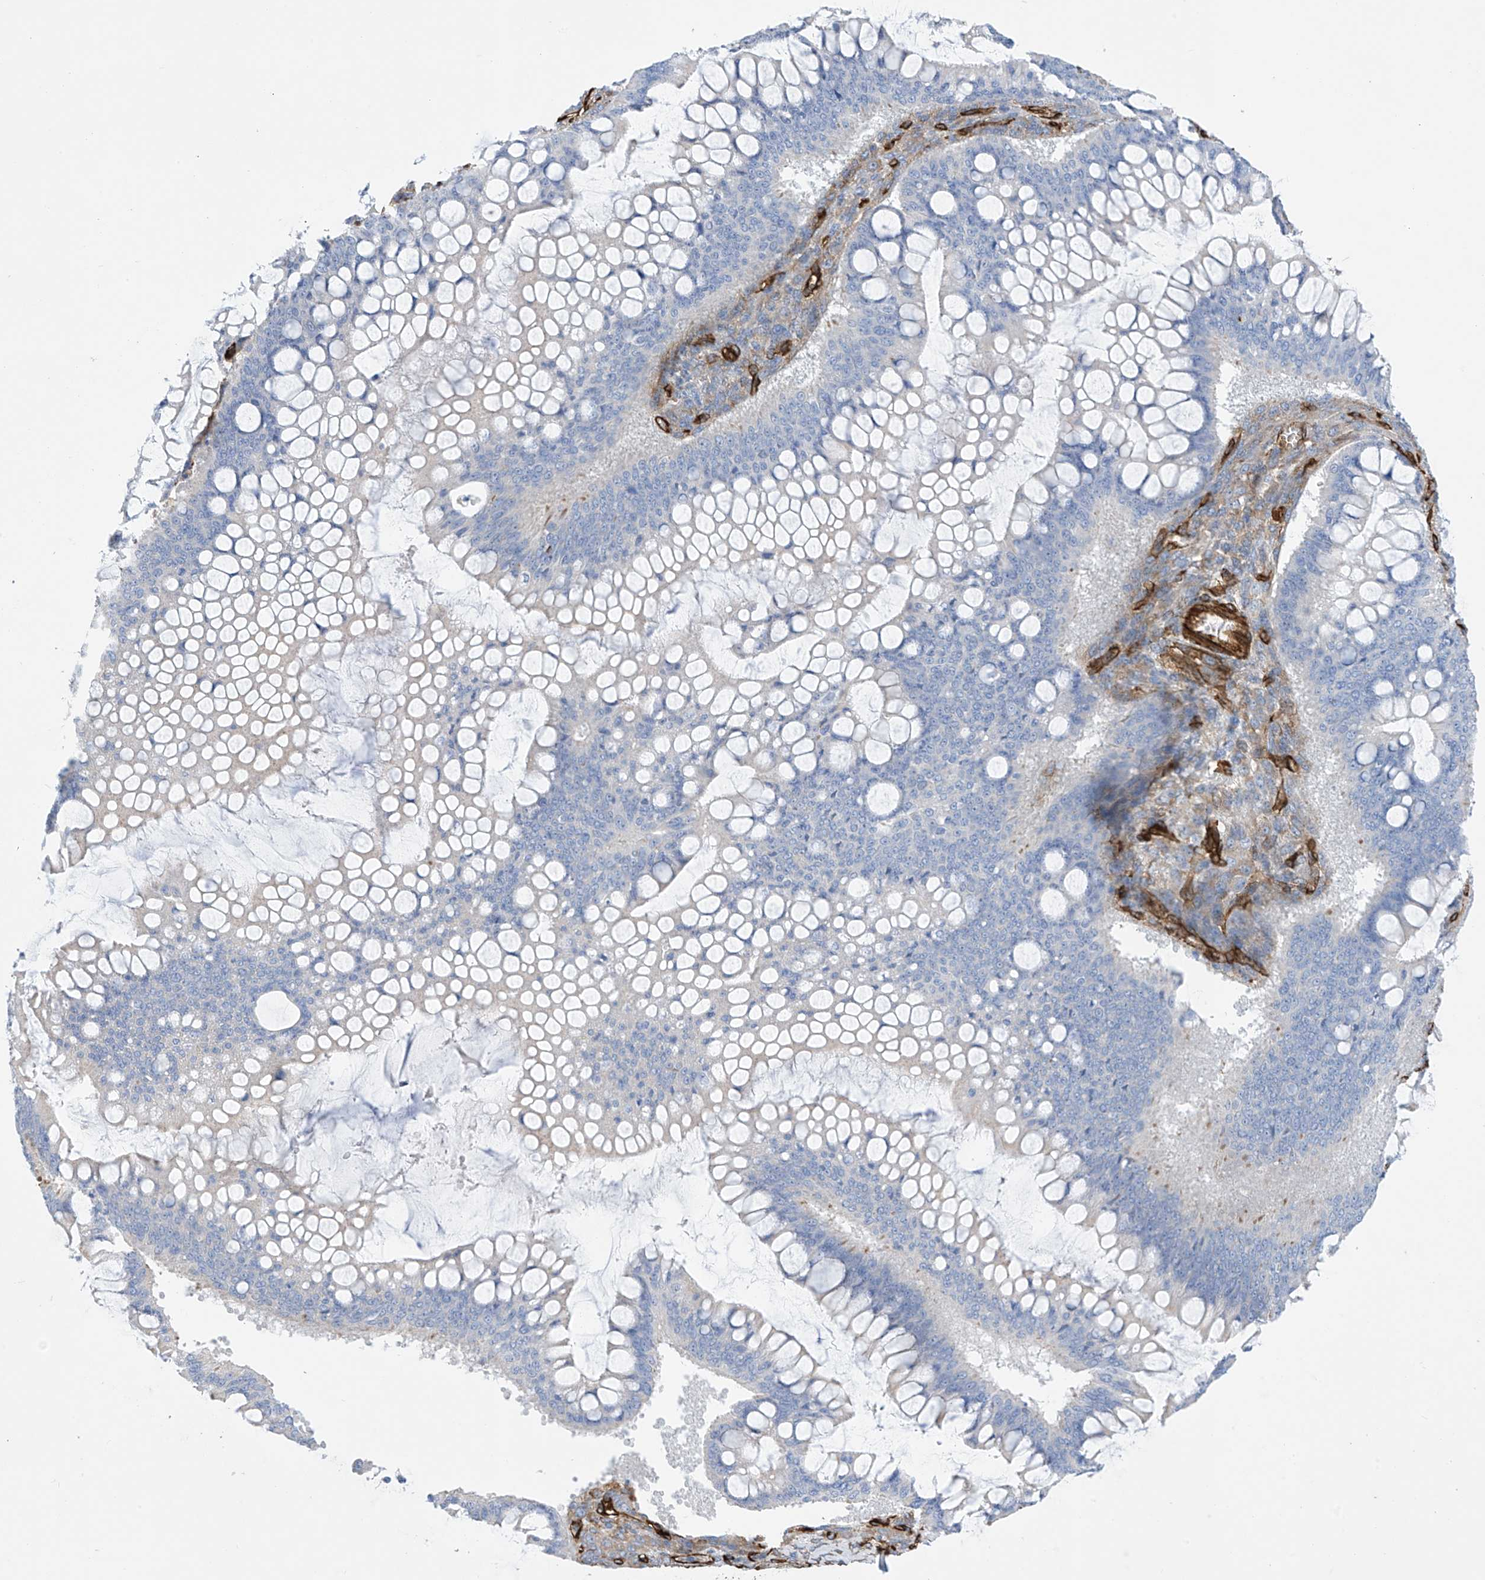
{"staining": {"intensity": "negative", "quantity": "none", "location": "none"}, "tissue": "ovarian cancer", "cell_type": "Tumor cells", "image_type": "cancer", "snomed": [{"axis": "morphology", "description": "Cystadenocarcinoma, mucinous, NOS"}, {"axis": "topography", "description": "Ovary"}], "caption": "Immunohistochemistry (IHC) histopathology image of ovarian mucinous cystadenocarcinoma stained for a protein (brown), which shows no staining in tumor cells.", "gene": "UBTD1", "patient": {"sex": "female", "age": 73}}